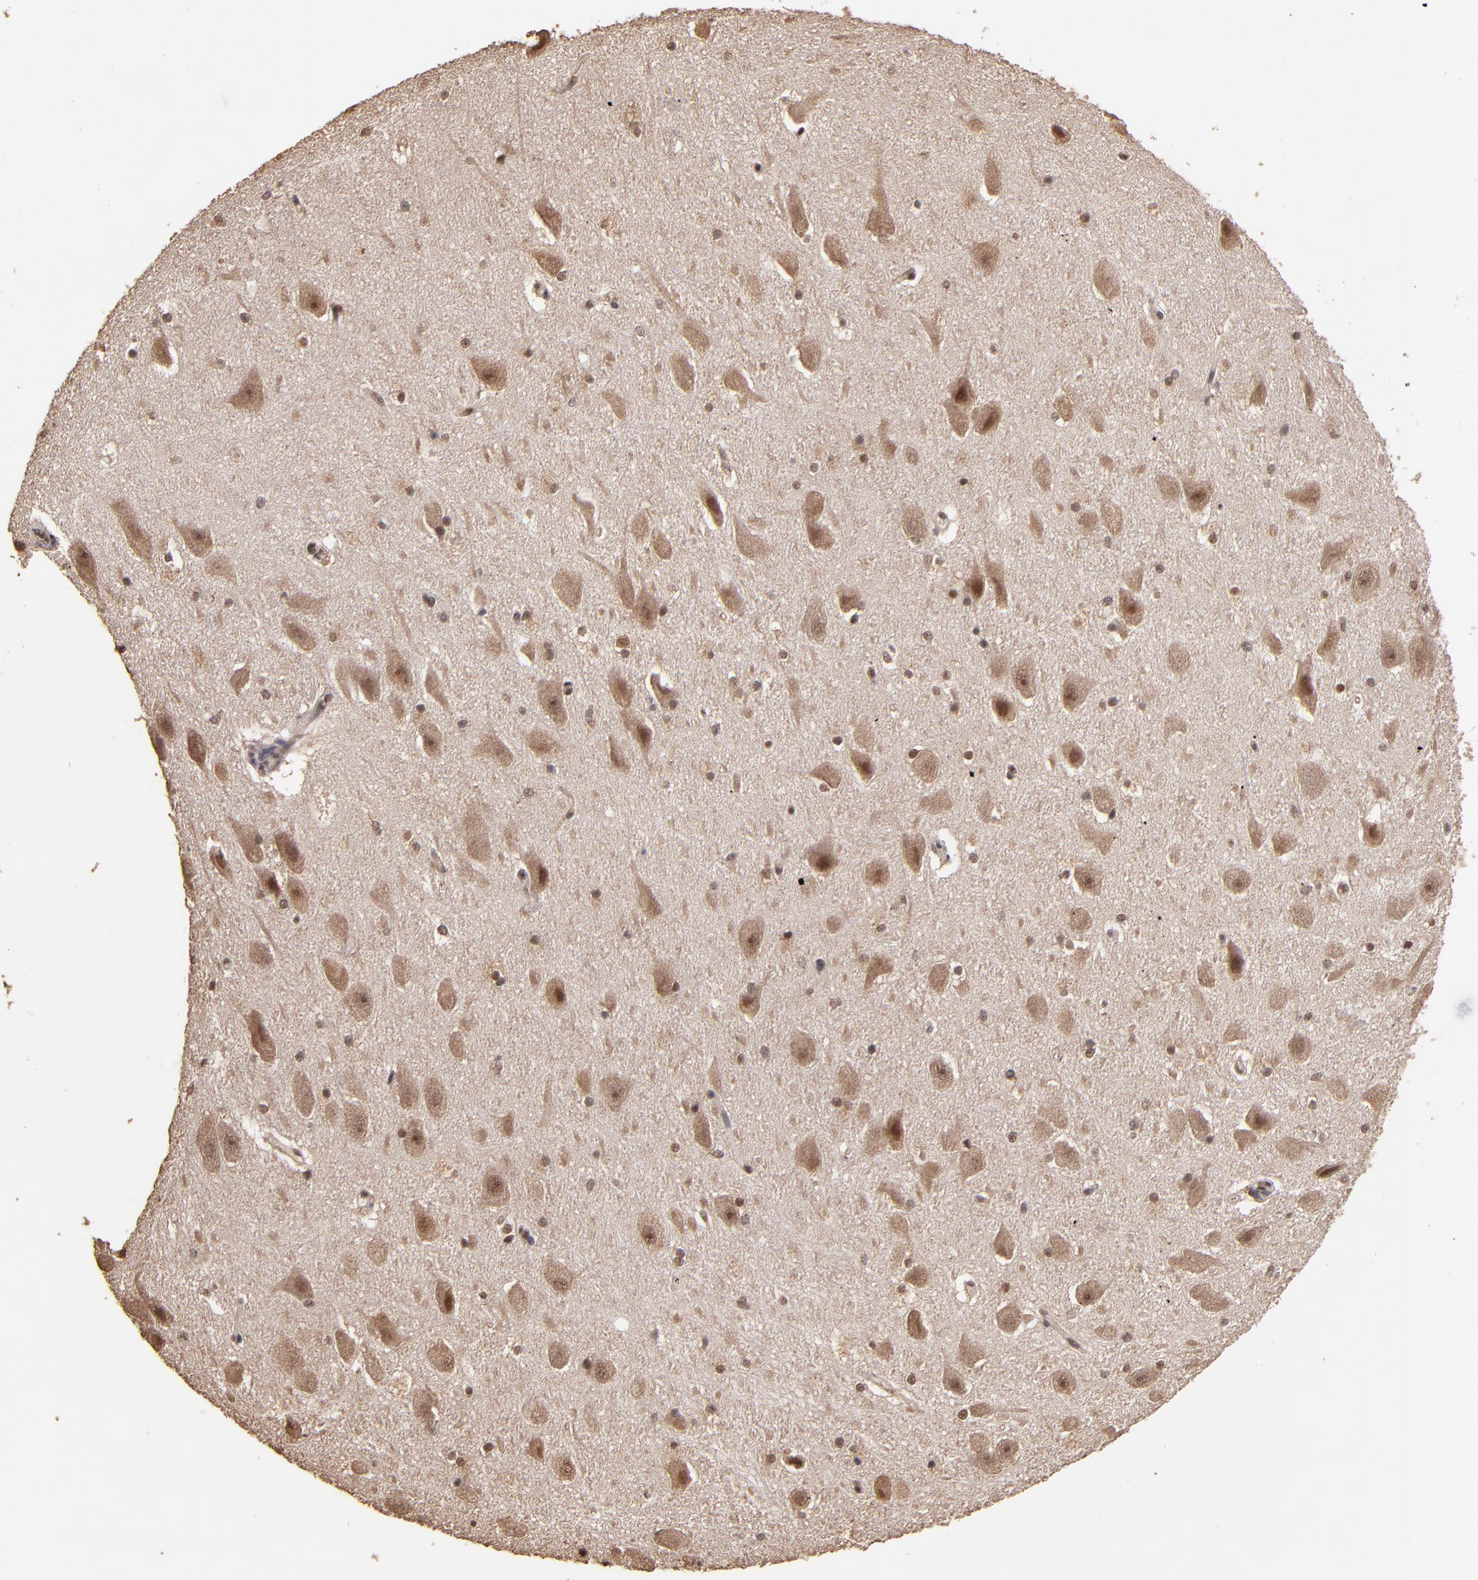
{"staining": {"intensity": "moderate", "quantity": ">75%", "location": "nuclear"}, "tissue": "hippocampus", "cell_type": "Glial cells", "image_type": "normal", "snomed": [{"axis": "morphology", "description": "Normal tissue, NOS"}, {"axis": "topography", "description": "Hippocampus"}], "caption": "Approximately >75% of glial cells in benign human hippocampus display moderate nuclear protein positivity as visualized by brown immunohistochemical staining.", "gene": "EAPP", "patient": {"sex": "female", "age": 19}}